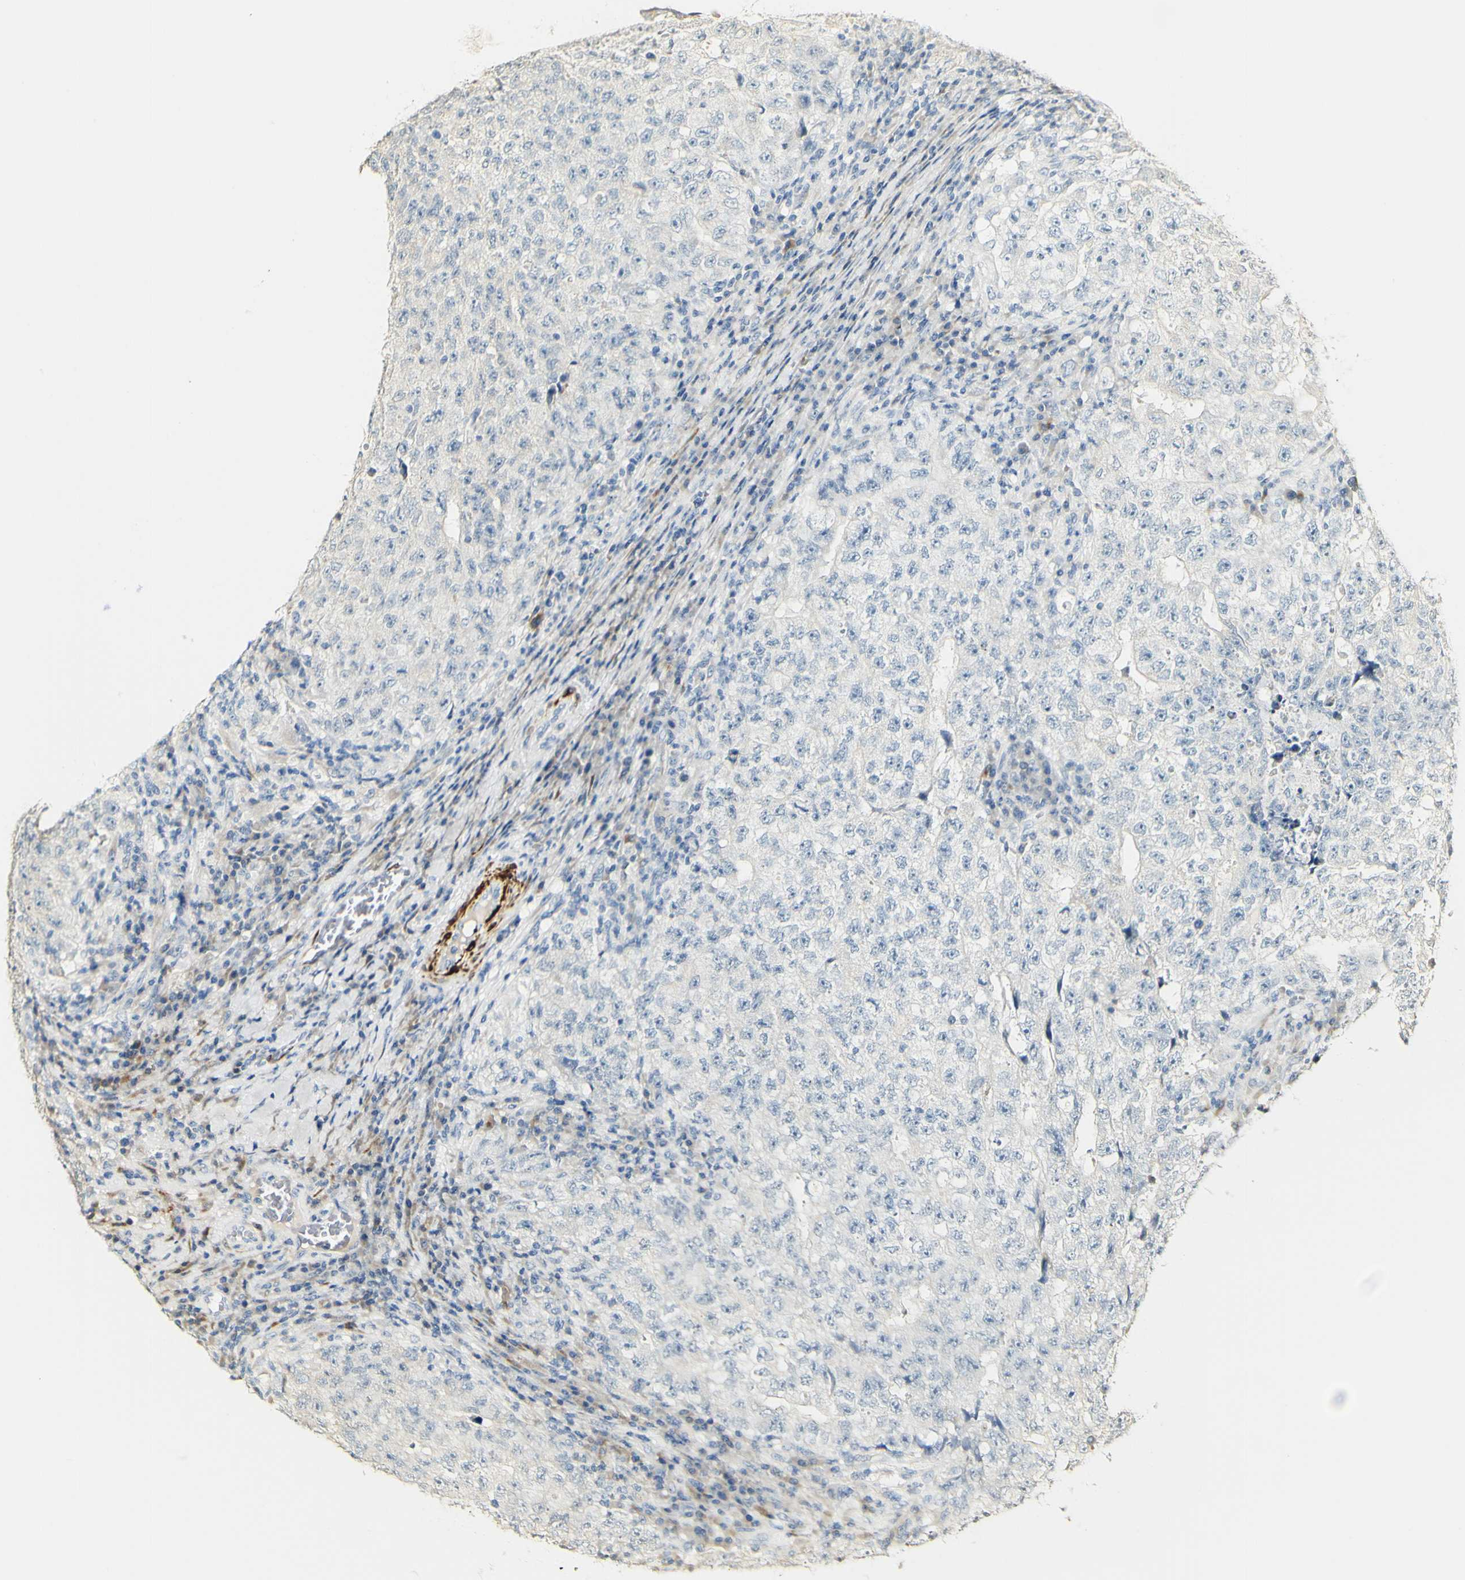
{"staining": {"intensity": "negative", "quantity": "none", "location": "none"}, "tissue": "testis cancer", "cell_type": "Tumor cells", "image_type": "cancer", "snomed": [{"axis": "morphology", "description": "Necrosis, NOS"}, {"axis": "morphology", "description": "Carcinoma, Embryonal, NOS"}, {"axis": "topography", "description": "Testis"}], "caption": "DAB (3,3'-diaminobenzidine) immunohistochemical staining of human embryonal carcinoma (testis) reveals no significant expression in tumor cells.", "gene": "FMO3", "patient": {"sex": "male", "age": 19}}